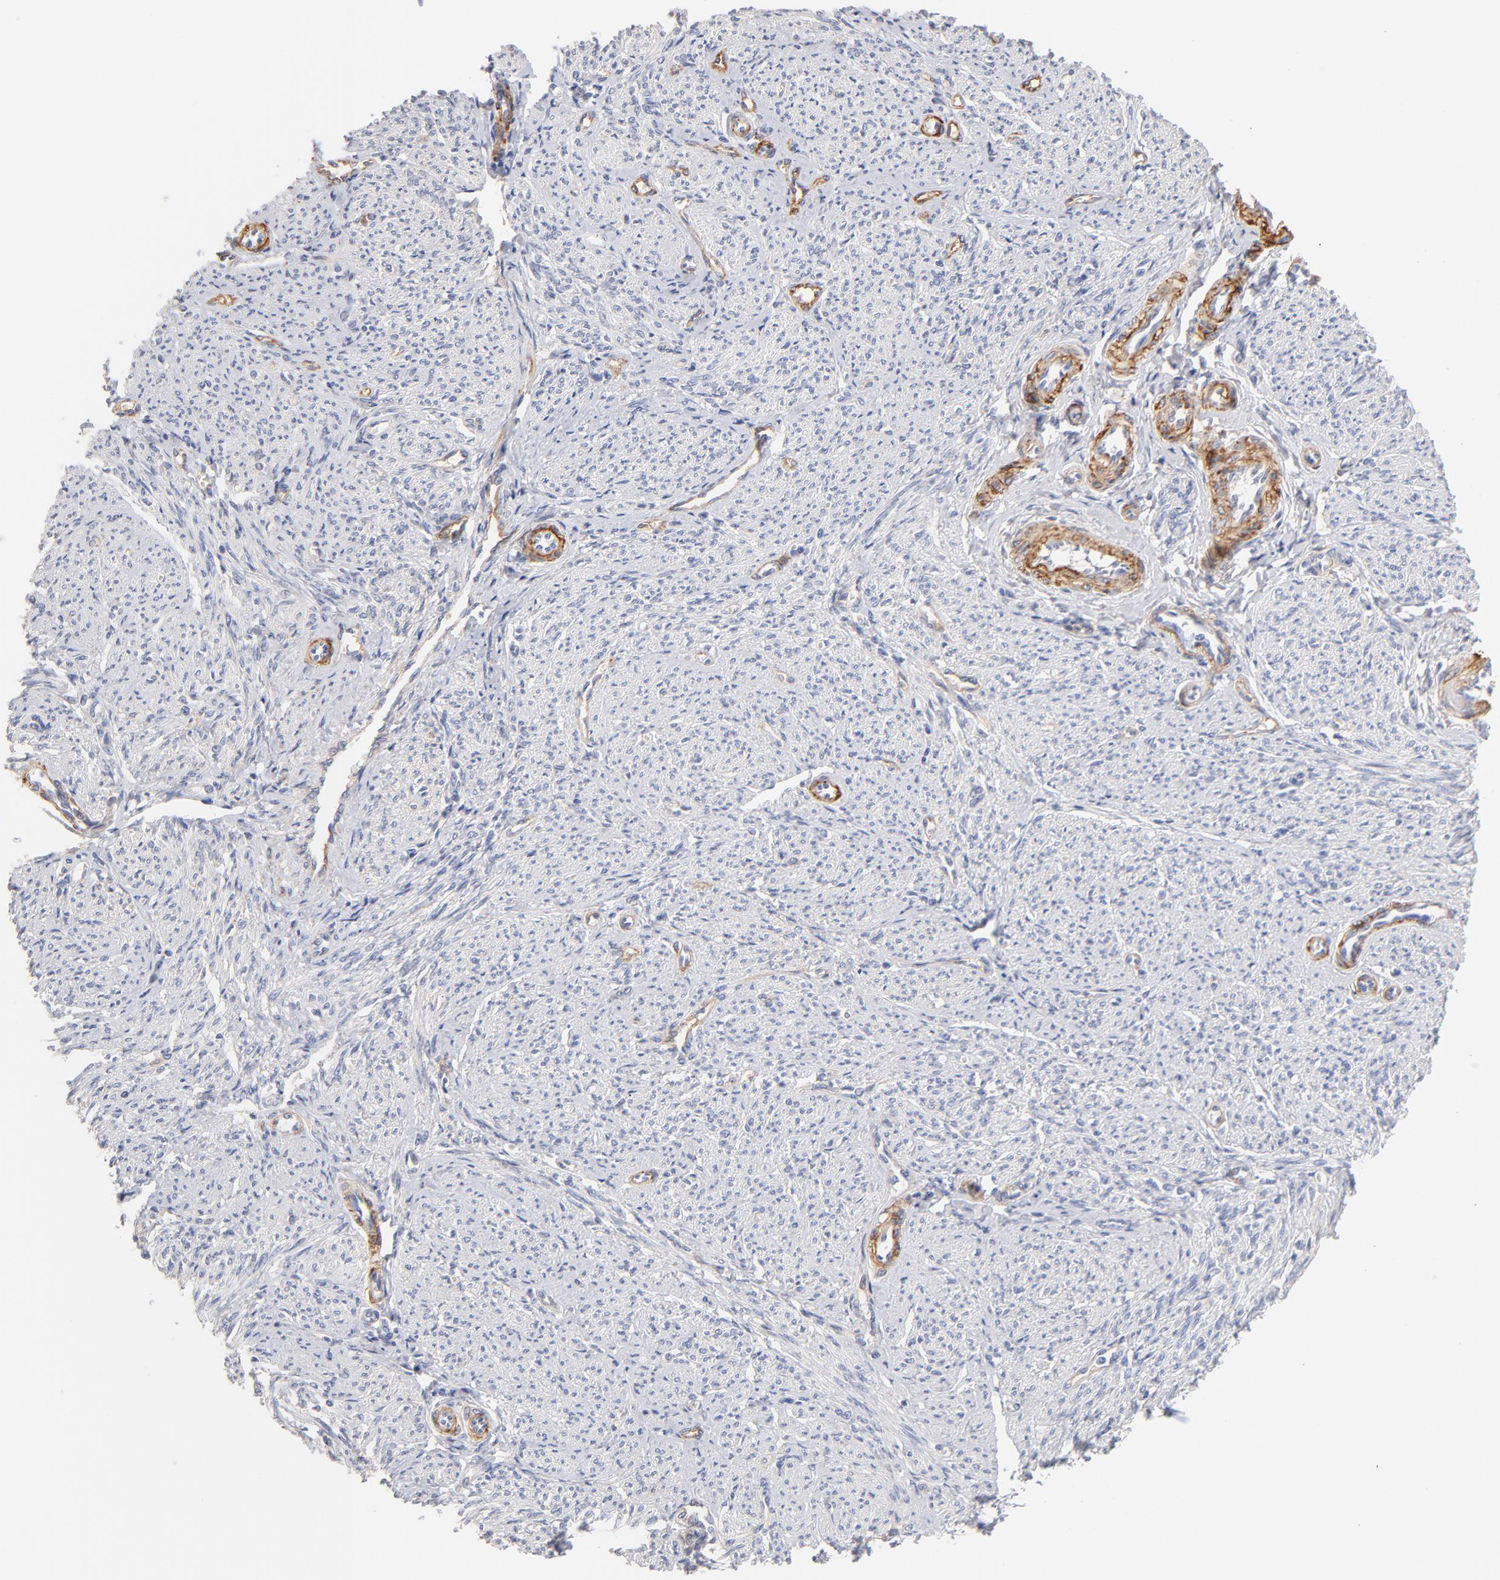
{"staining": {"intensity": "negative", "quantity": "none", "location": "none"}, "tissue": "smooth muscle", "cell_type": "Smooth muscle cells", "image_type": "normal", "snomed": [{"axis": "morphology", "description": "Normal tissue, NOS"}, {"axis": "topography", "description": "Smooth muscle"}], "caption": "Immunohistochemistry (IHC) image of benign human smooth muscle stained for a protein (brown), which exhibits no positivity in smooth muscle cells.", "gene": "ITGA8", "patient": {"sex": "female", "age": 65}}